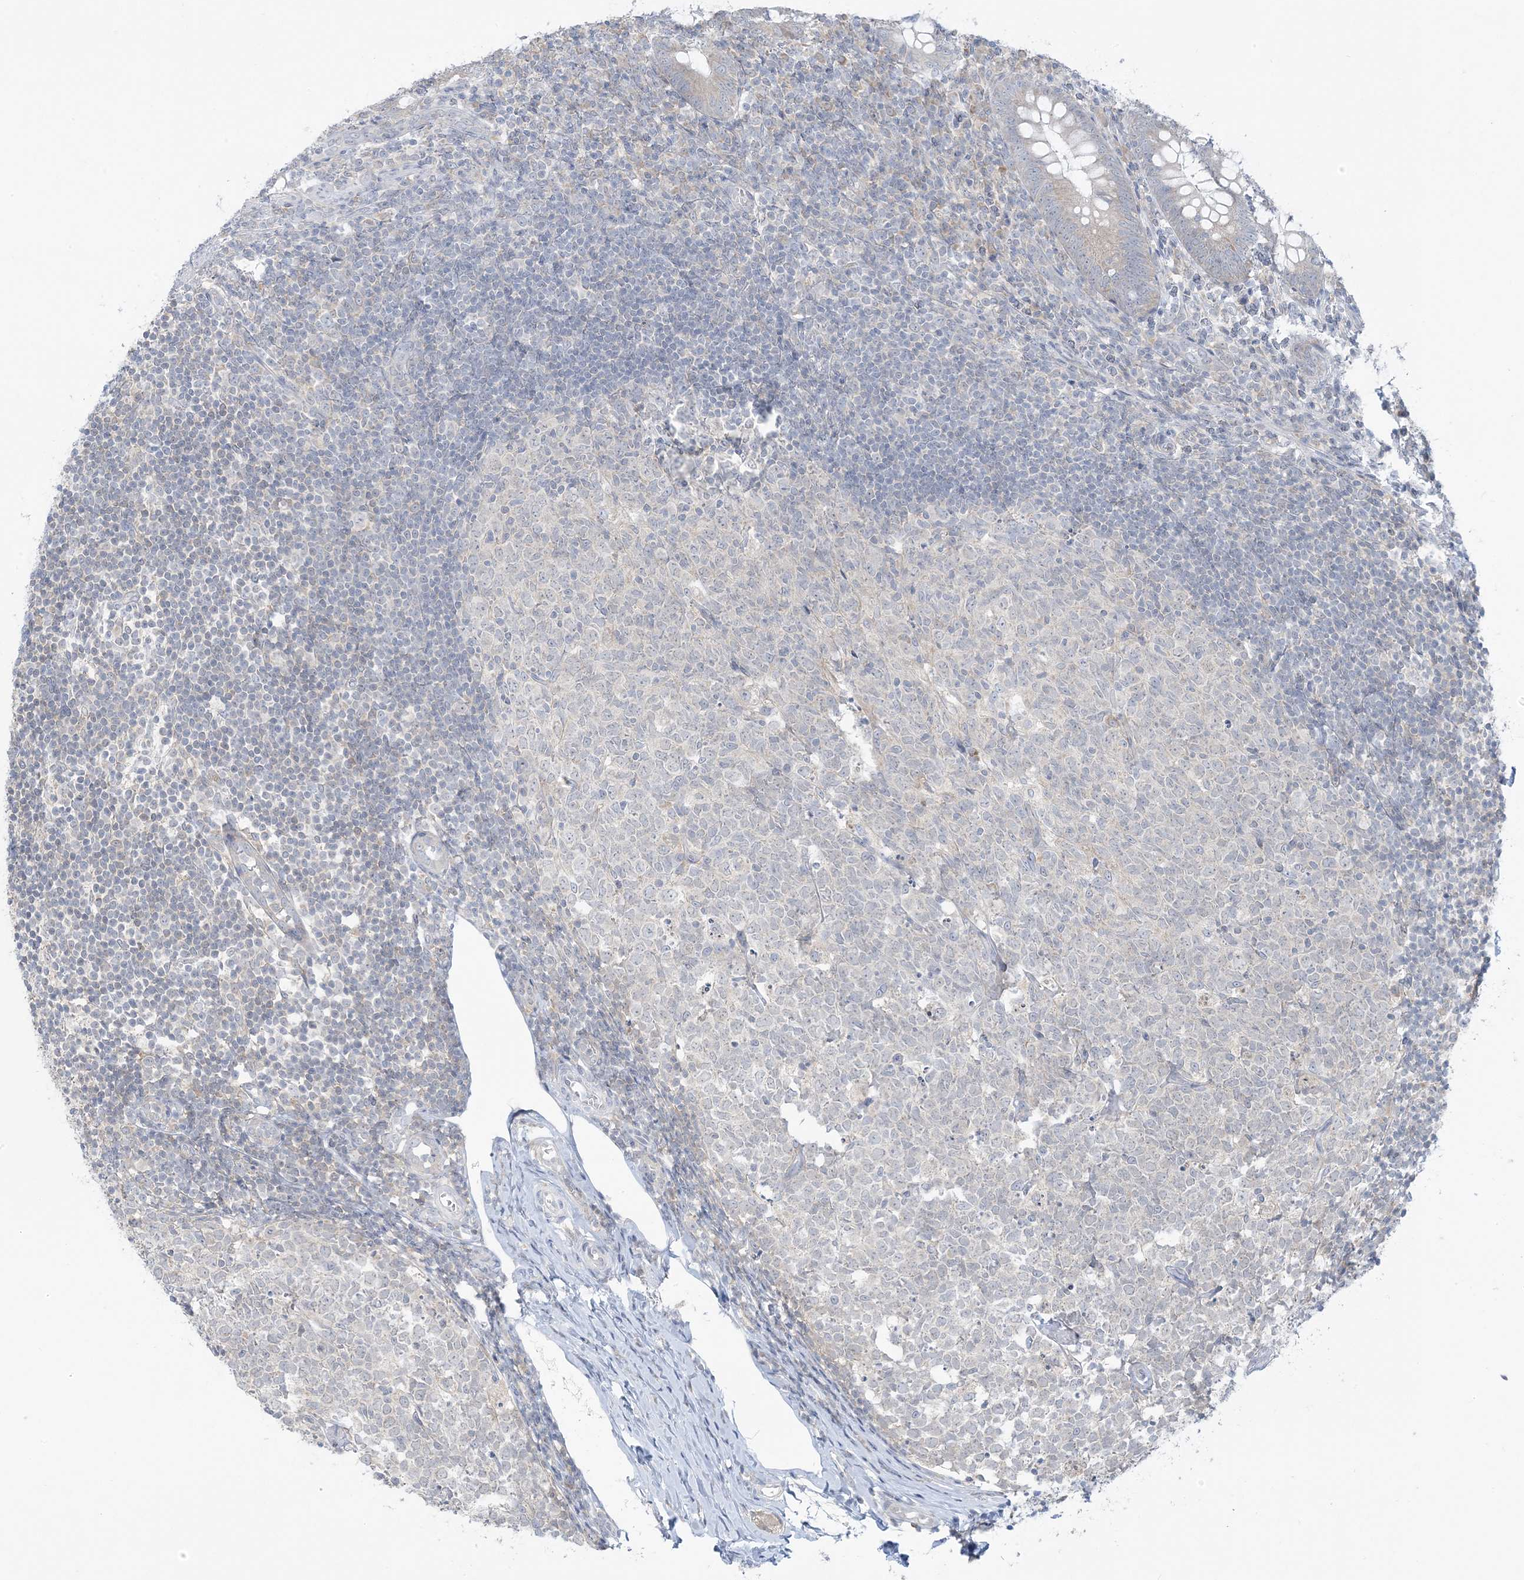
{"staining": {"intensity": "weak", "quantity": "25%-75%", "location": "cytoplasmic/membranous"}, "tissue": "appendix", "cell_type": "Glandular cells", "image_type": "normal", "snomed": [{"axis": "morphology", "description": "Normal tissue, NOS"}, {"axis": "topography", "description": "Appendix"}], "caption": "A high-resolution image shows immunohistochemistry (IHC) staining of benign appendix, which exhibits weak cytoplasmic/membranous positivity in about 25%-75% of glandular cells.", "gene": "EEFSEC", "patient": {"sex": "male", "age": 14}}